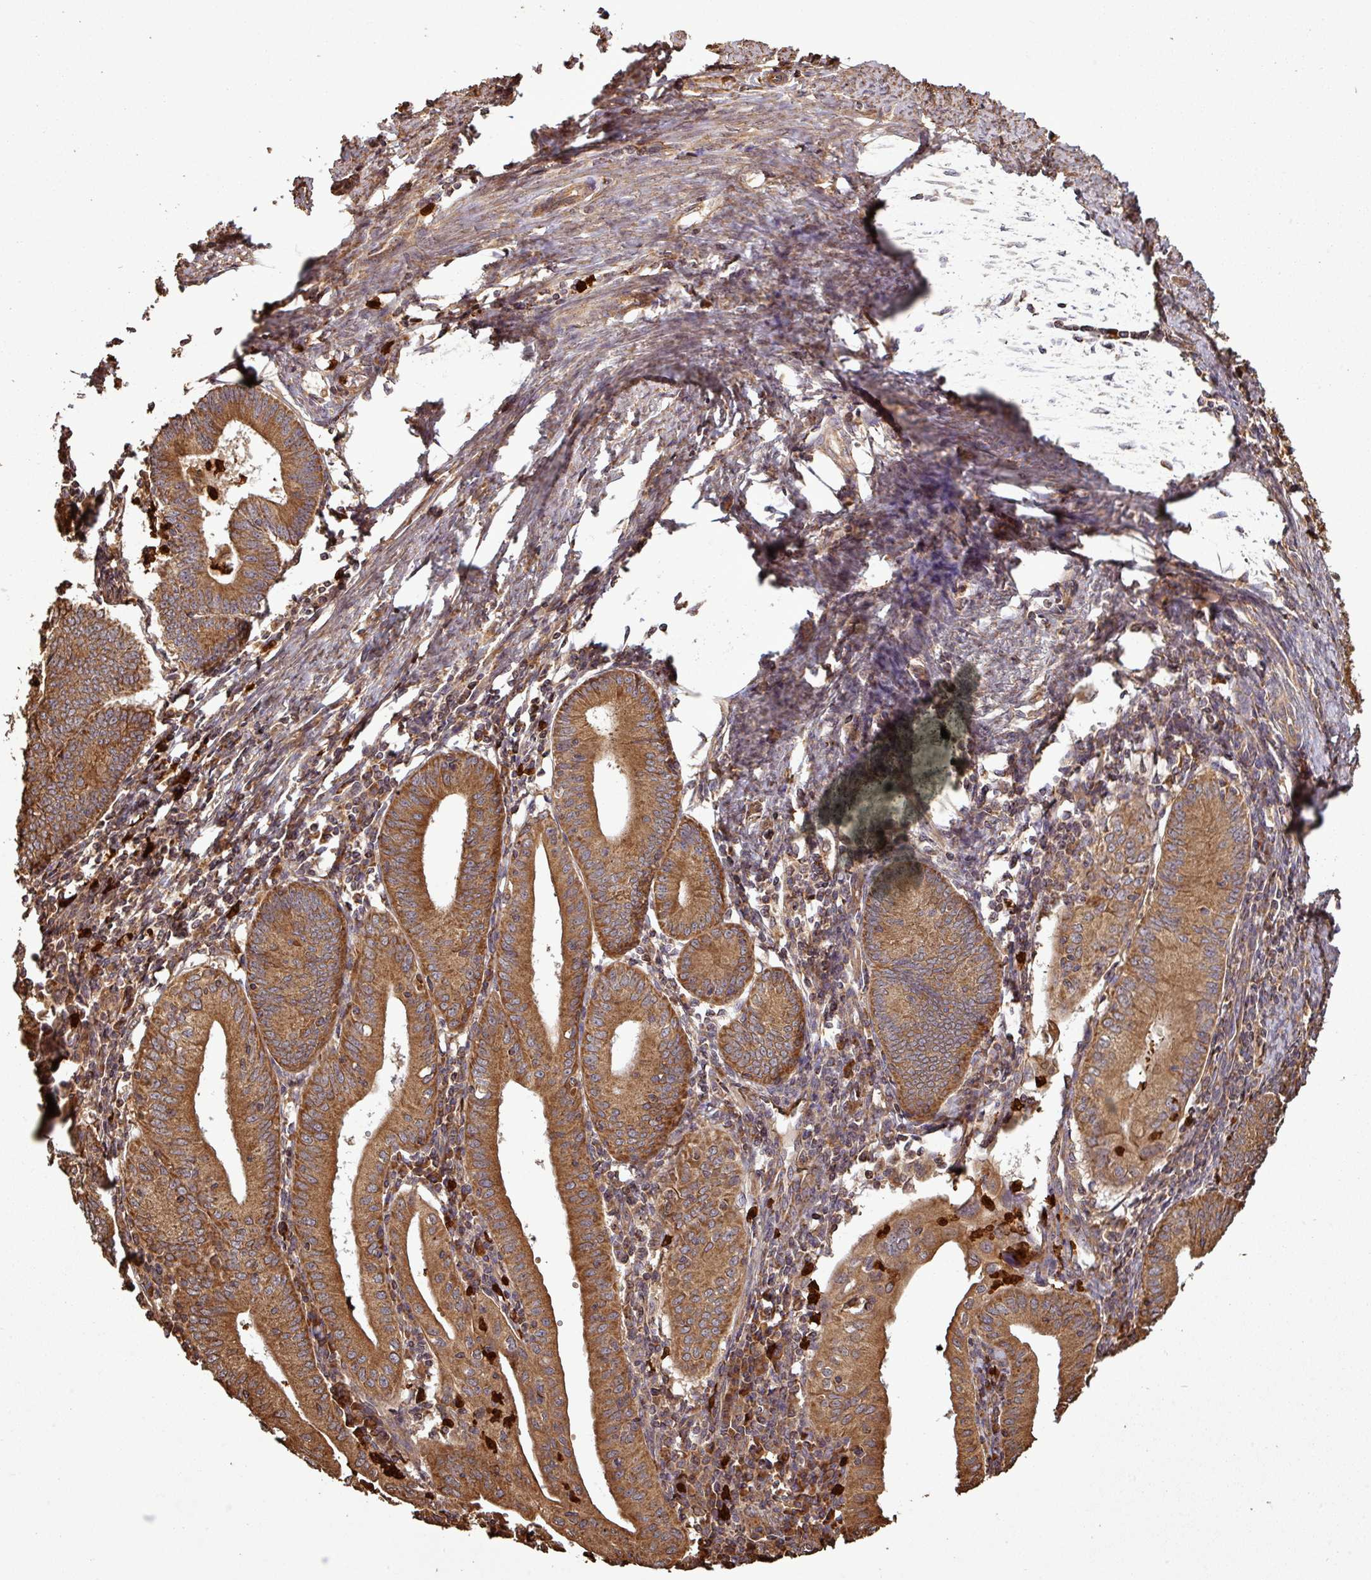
{"staining": {"intensity": "strong", "quantity": "25%-75%", "location": "cytoplasmic/membranous"}, "tissue": "endometrial cancer", "cell_type": "Tumor cells", "image_type": "cancer", "snomed": [{"axis": "morphology", "description": "Adenocarcinoma, NOS"}, {"axis": "topography", "description": "Endometrium"}], "caption": "IHC (DAB) staining of adenocarcinoma (endometrial) displays strong cytoplasmic/membranous protein staining in about 25%-75% of tumor cells. The protein is stained brown, and the nuclei are stained in blue (DAB (3,3'-diaminobenzidine) IHC with brightfield microscopy, high magnification).", "gene": "PLEKHM1", "patient": {"sex": "female", "age": 60}}